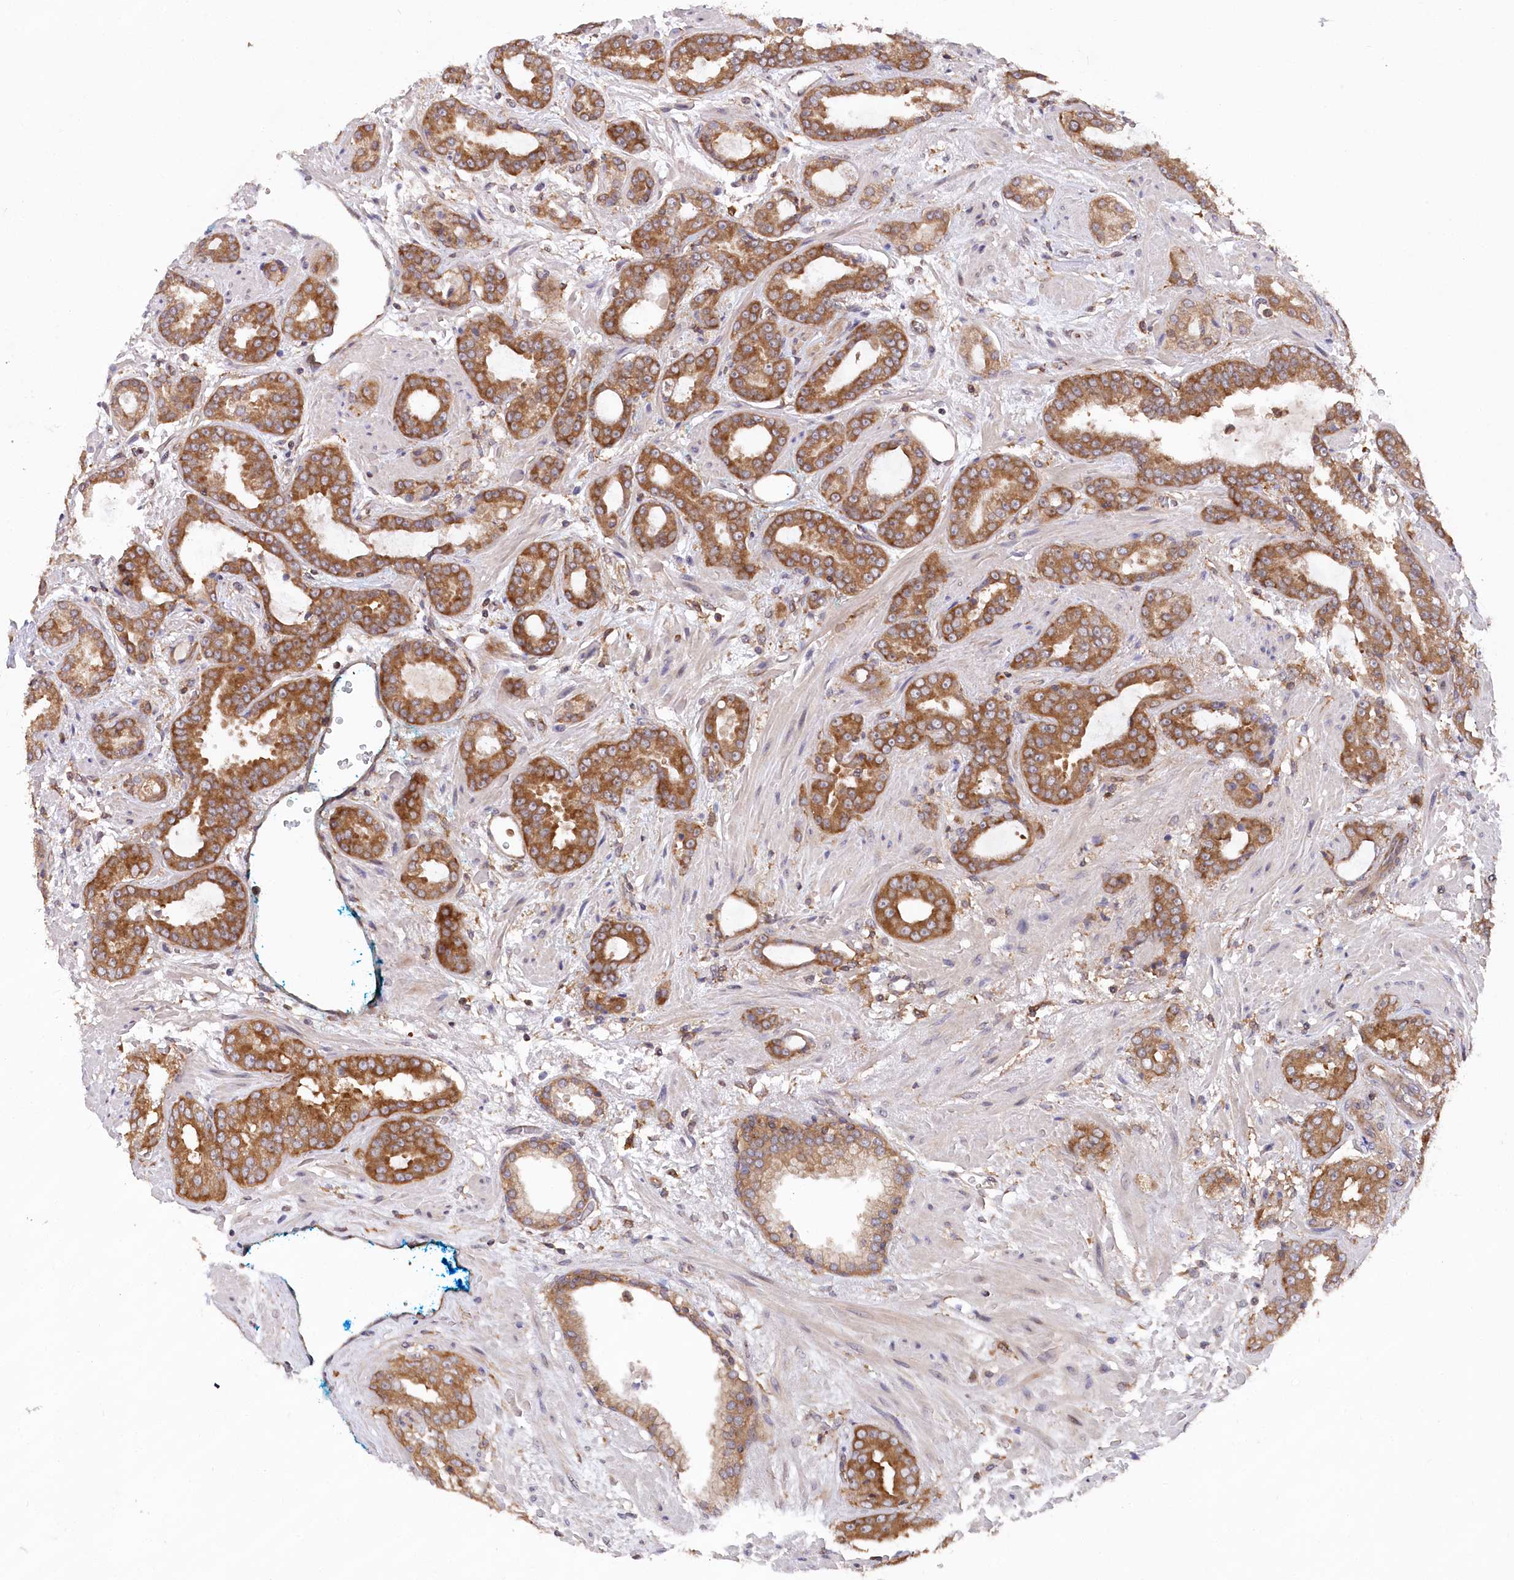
{"staining": {"intensity": "moderate", "quantity": ">75%", "location": "cytoplasmic/membranous"}, "tissue": "prostate cancer", "cell_type": "Tumor cells", "image_type": "cancer", "snomed": [{"axis": "morphology", "description": "Adenocarcinoma, High grade"}, {"axis": "topography", "description": "Prostate"}], "caption": "Prostate cancer (adenocarcinoma (high-grade)) stained with a brown dye displays moderate cytoplasmic/membranous positive staining in about >75% of tumor cells.", "gene": "PPP1R21", "patient": {"sex": "male", "age": 71}}